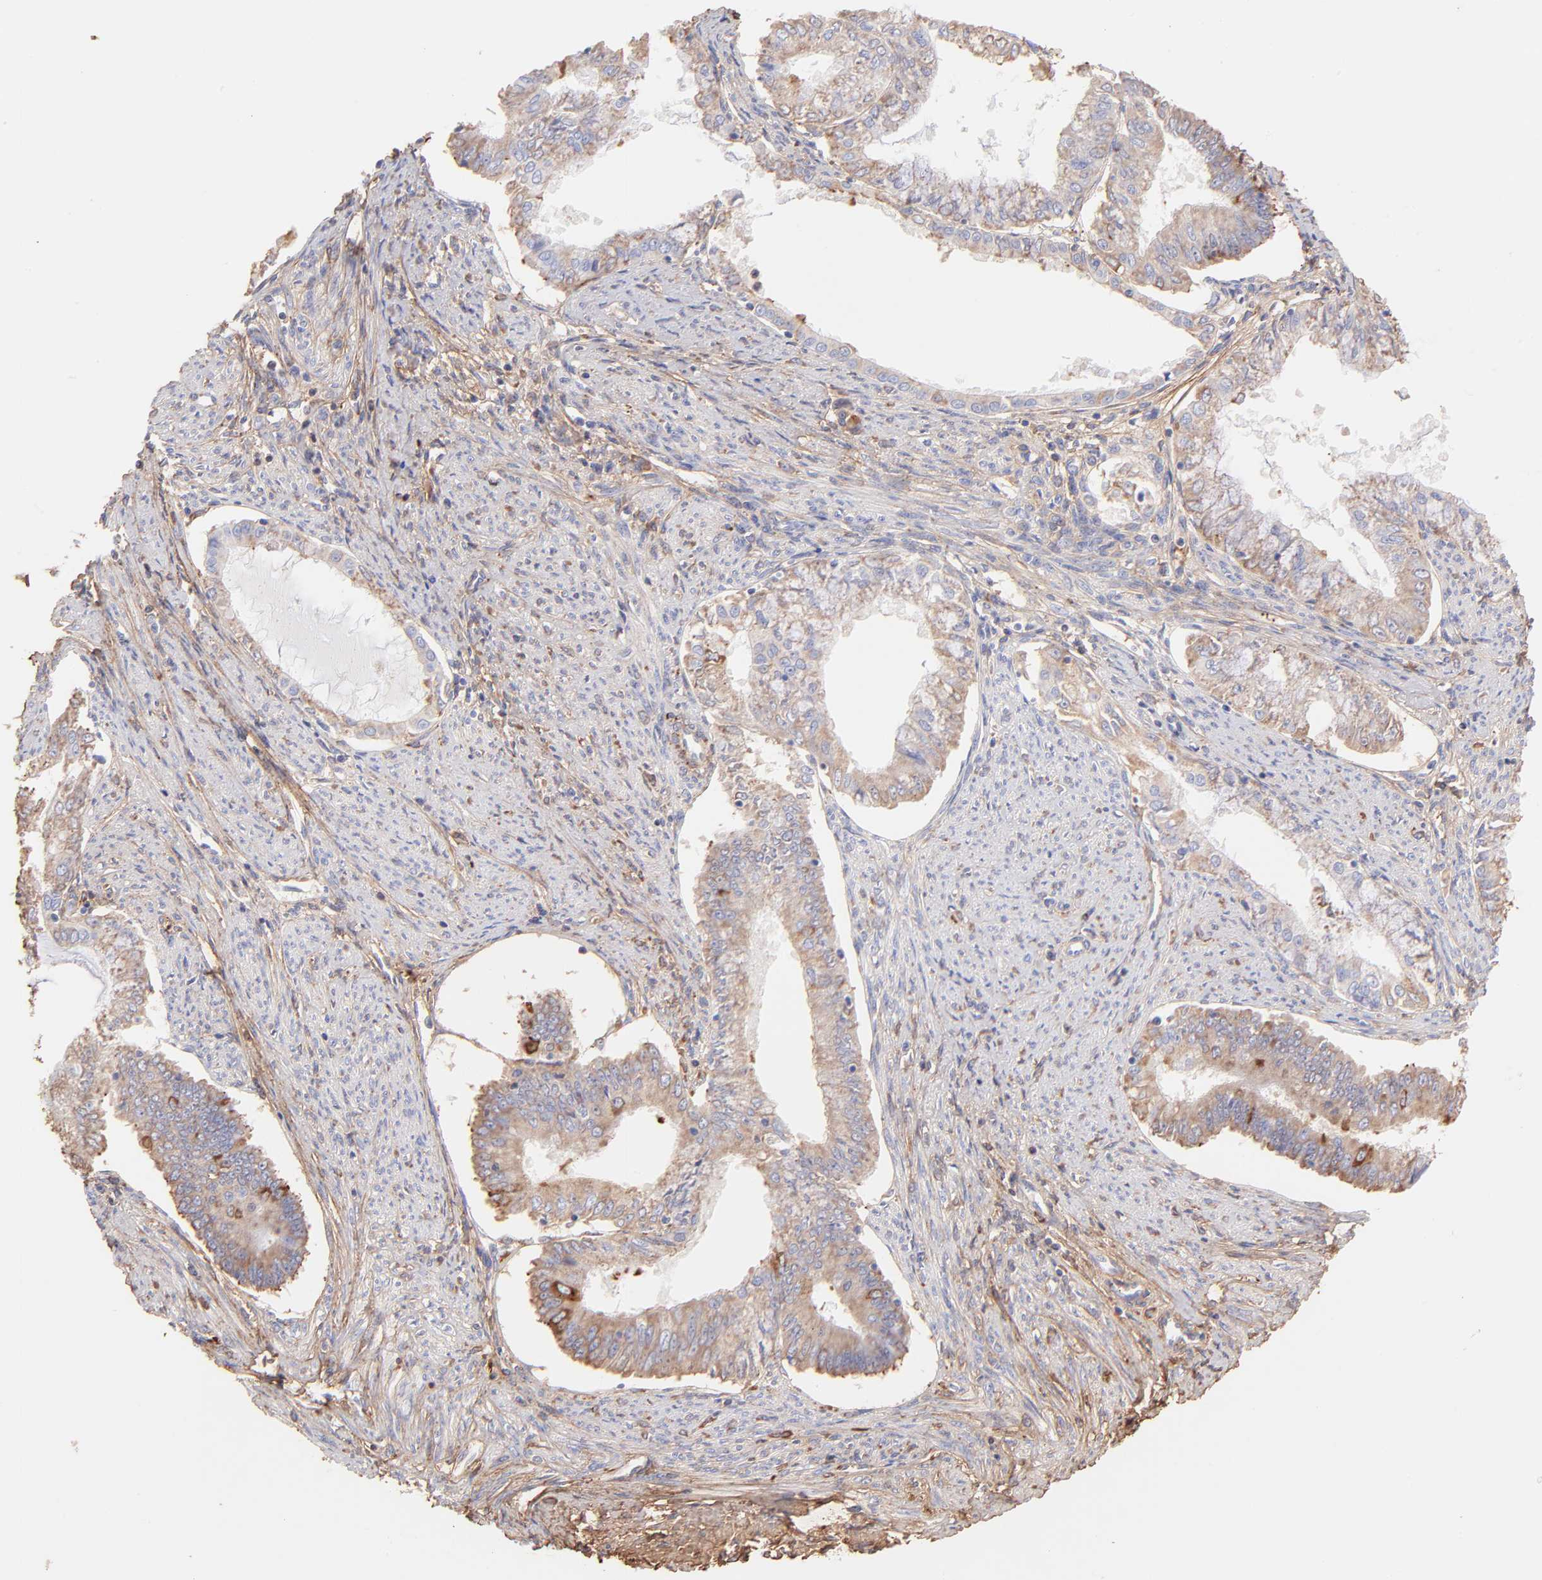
{"staining": {"intensity": "moderate", "quantity": ">75%", "location": "cytoplasmic/membranous"}, "tissue": "endometrial cancer", "cell_type": "Tumor cells", "image_type": "cancer", "snomed": [{"axis": "morphology", "description": "Adenocarcinoma, NOS"}, {"axis": "topography", "description": "Endometrium"}], "caption": "Protein analysis of endometrial cancer tissue displays moderate cytoplasmic/membranous expression in about >75% of tumor cells.", "gene": "BGN", "patient": {"sex": "female", "age": 76}}